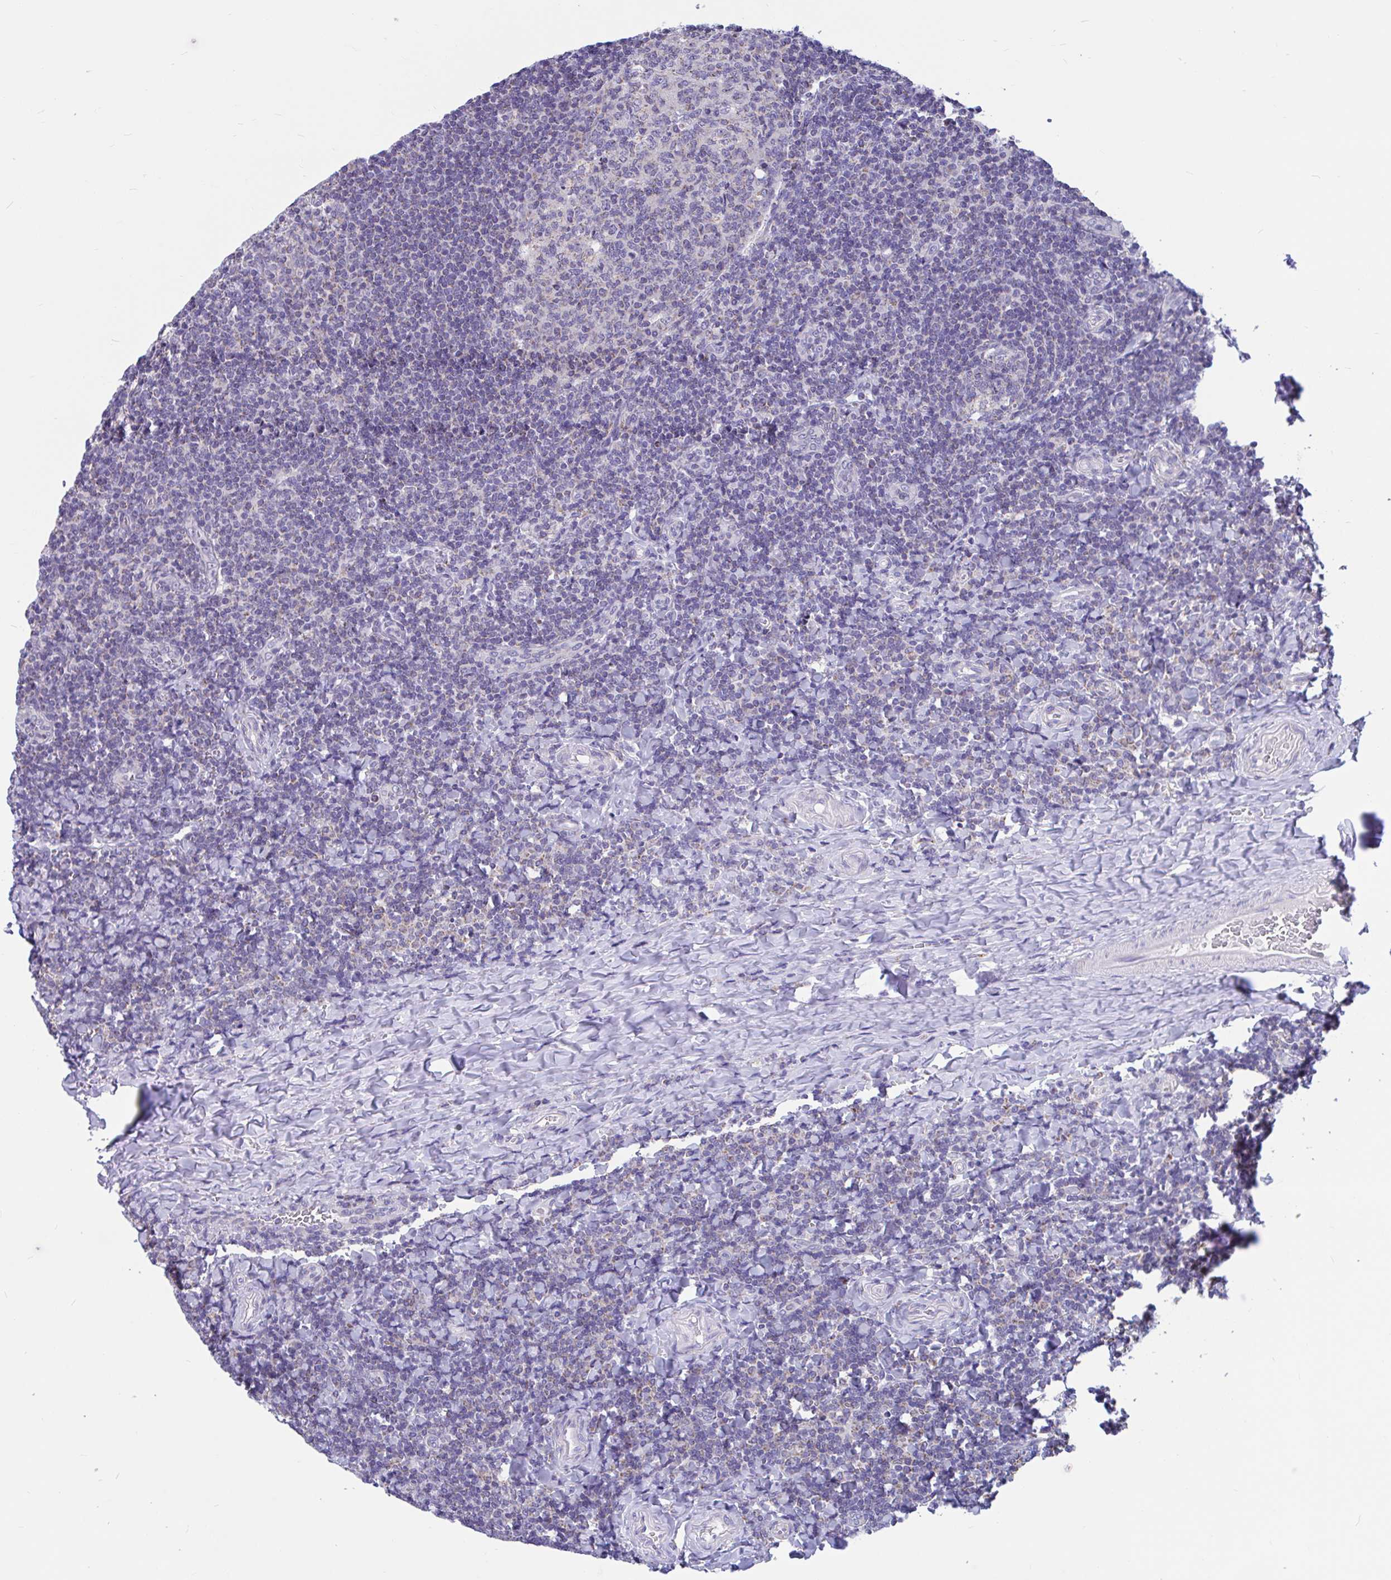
{"staining": {"intensity": "weak", "quantity": "<25%", "location": "cytoplasmic/membranous"}, "tissue": "tonsil", "cell_type": "Germinal center cells", "image_type": "normal", "snomed": [{"axis": "morphology", "description": "Normal tissue, NOS"}, {"axis": "topography", "description": "Tonsil"}], "caption": "Immunohistochemistry photomicrograph of unremarkable tonsil: human tonsil stained with DAB (3,3'-diaminobenzidine) shows no significant protein positivity in germinal center cells.", "gene": "OR13A1", "patient": {"sex": "male", "age": 17}}